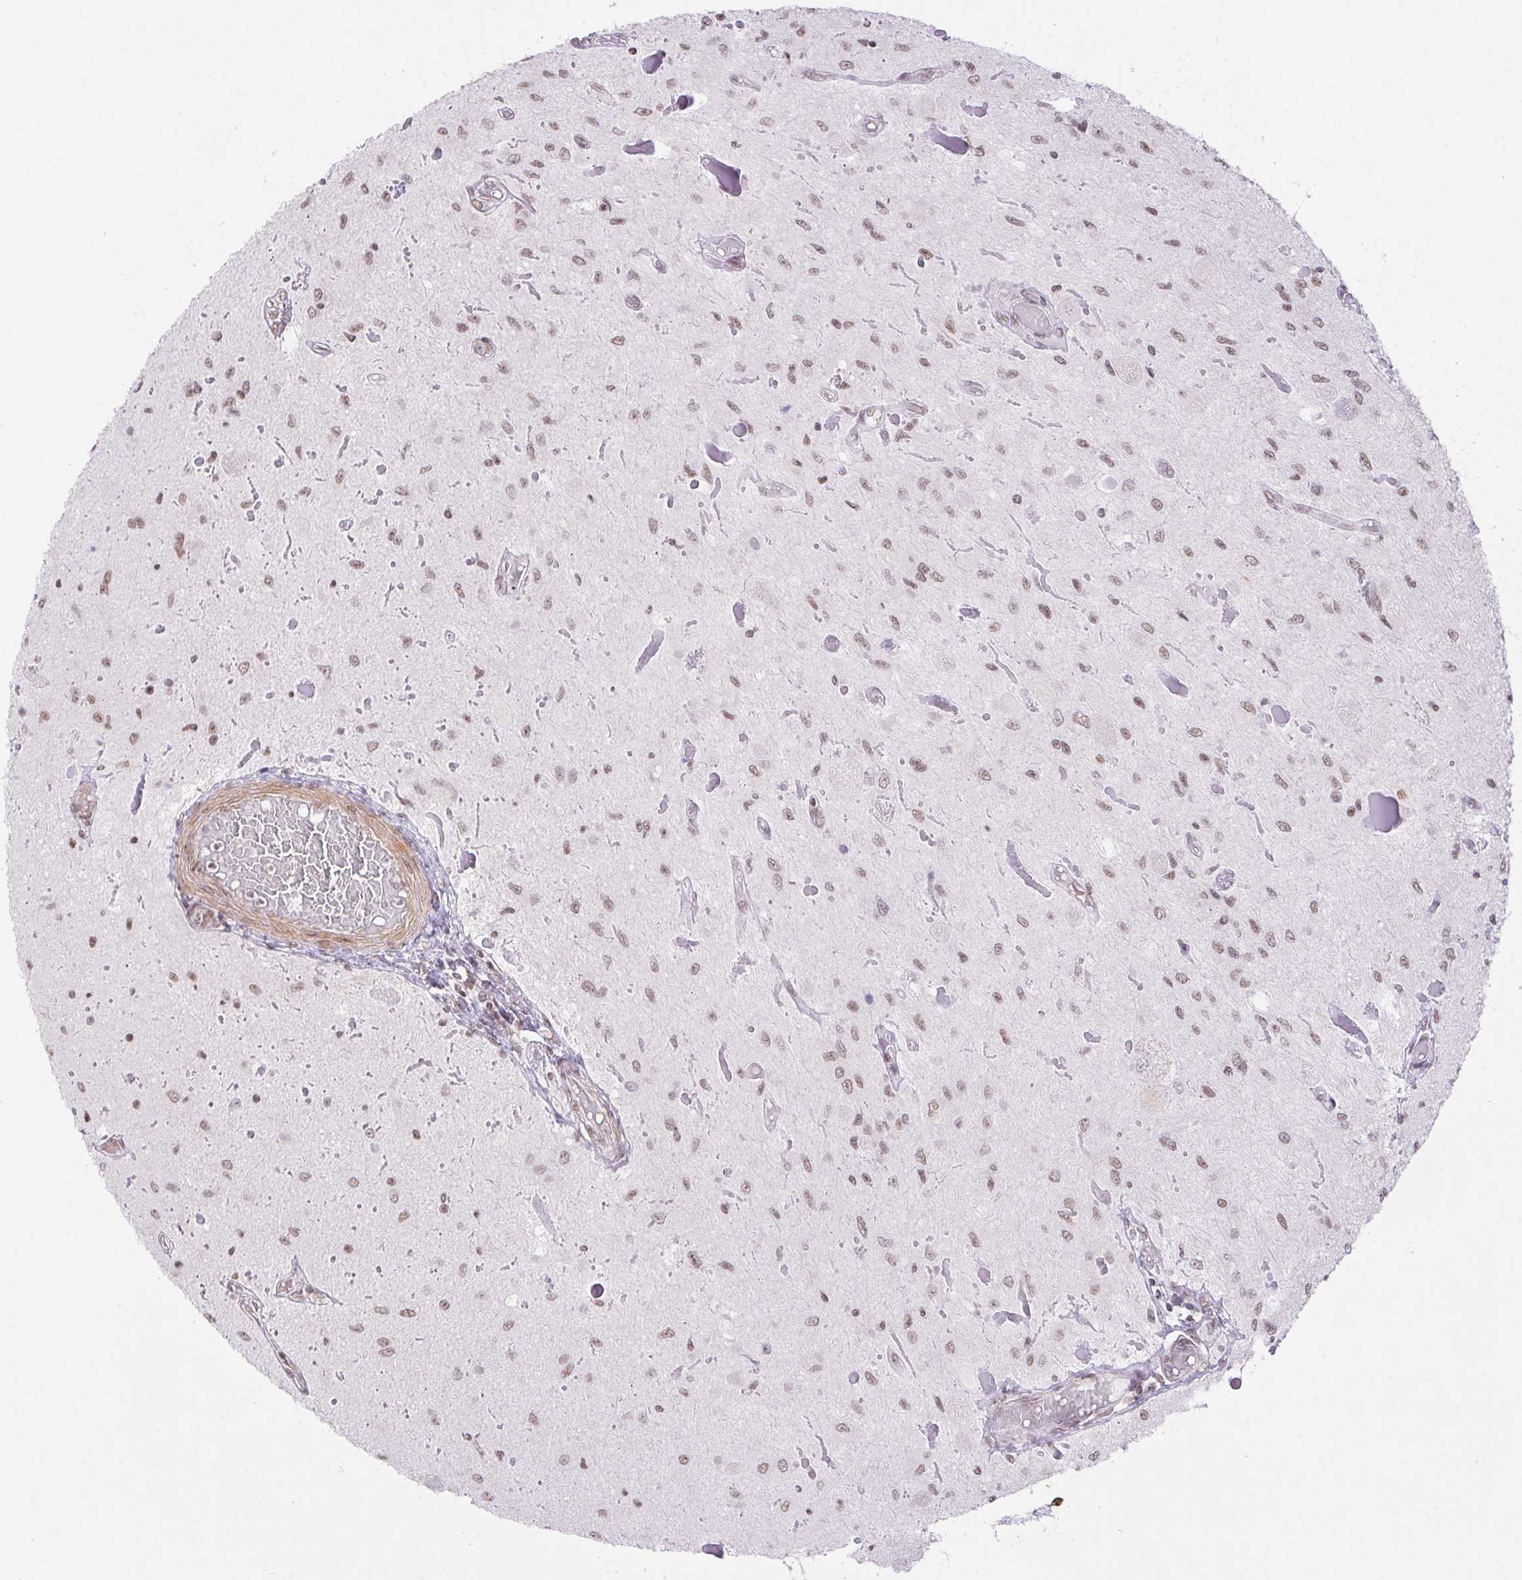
{"staining": {"intensity": "weak", "quantity": "25%-75%", "location": "nuclear"}, "tissue": "glioma", "cell_type": "Tumor cells", "image_type": "cancer", "snomed": [{"axis": "morphology", "description": "Glioma, malignant, Low grade"}, {"axis": "topography", "description": "Cerebellum"}], "caption": "Human glioma stained with a brown dye exhibits weak nuclear positive expression in approximately 25%-75% of tumor cells.", "gene": "DDX17", "patient": {"sex": "female", "age": 14}}